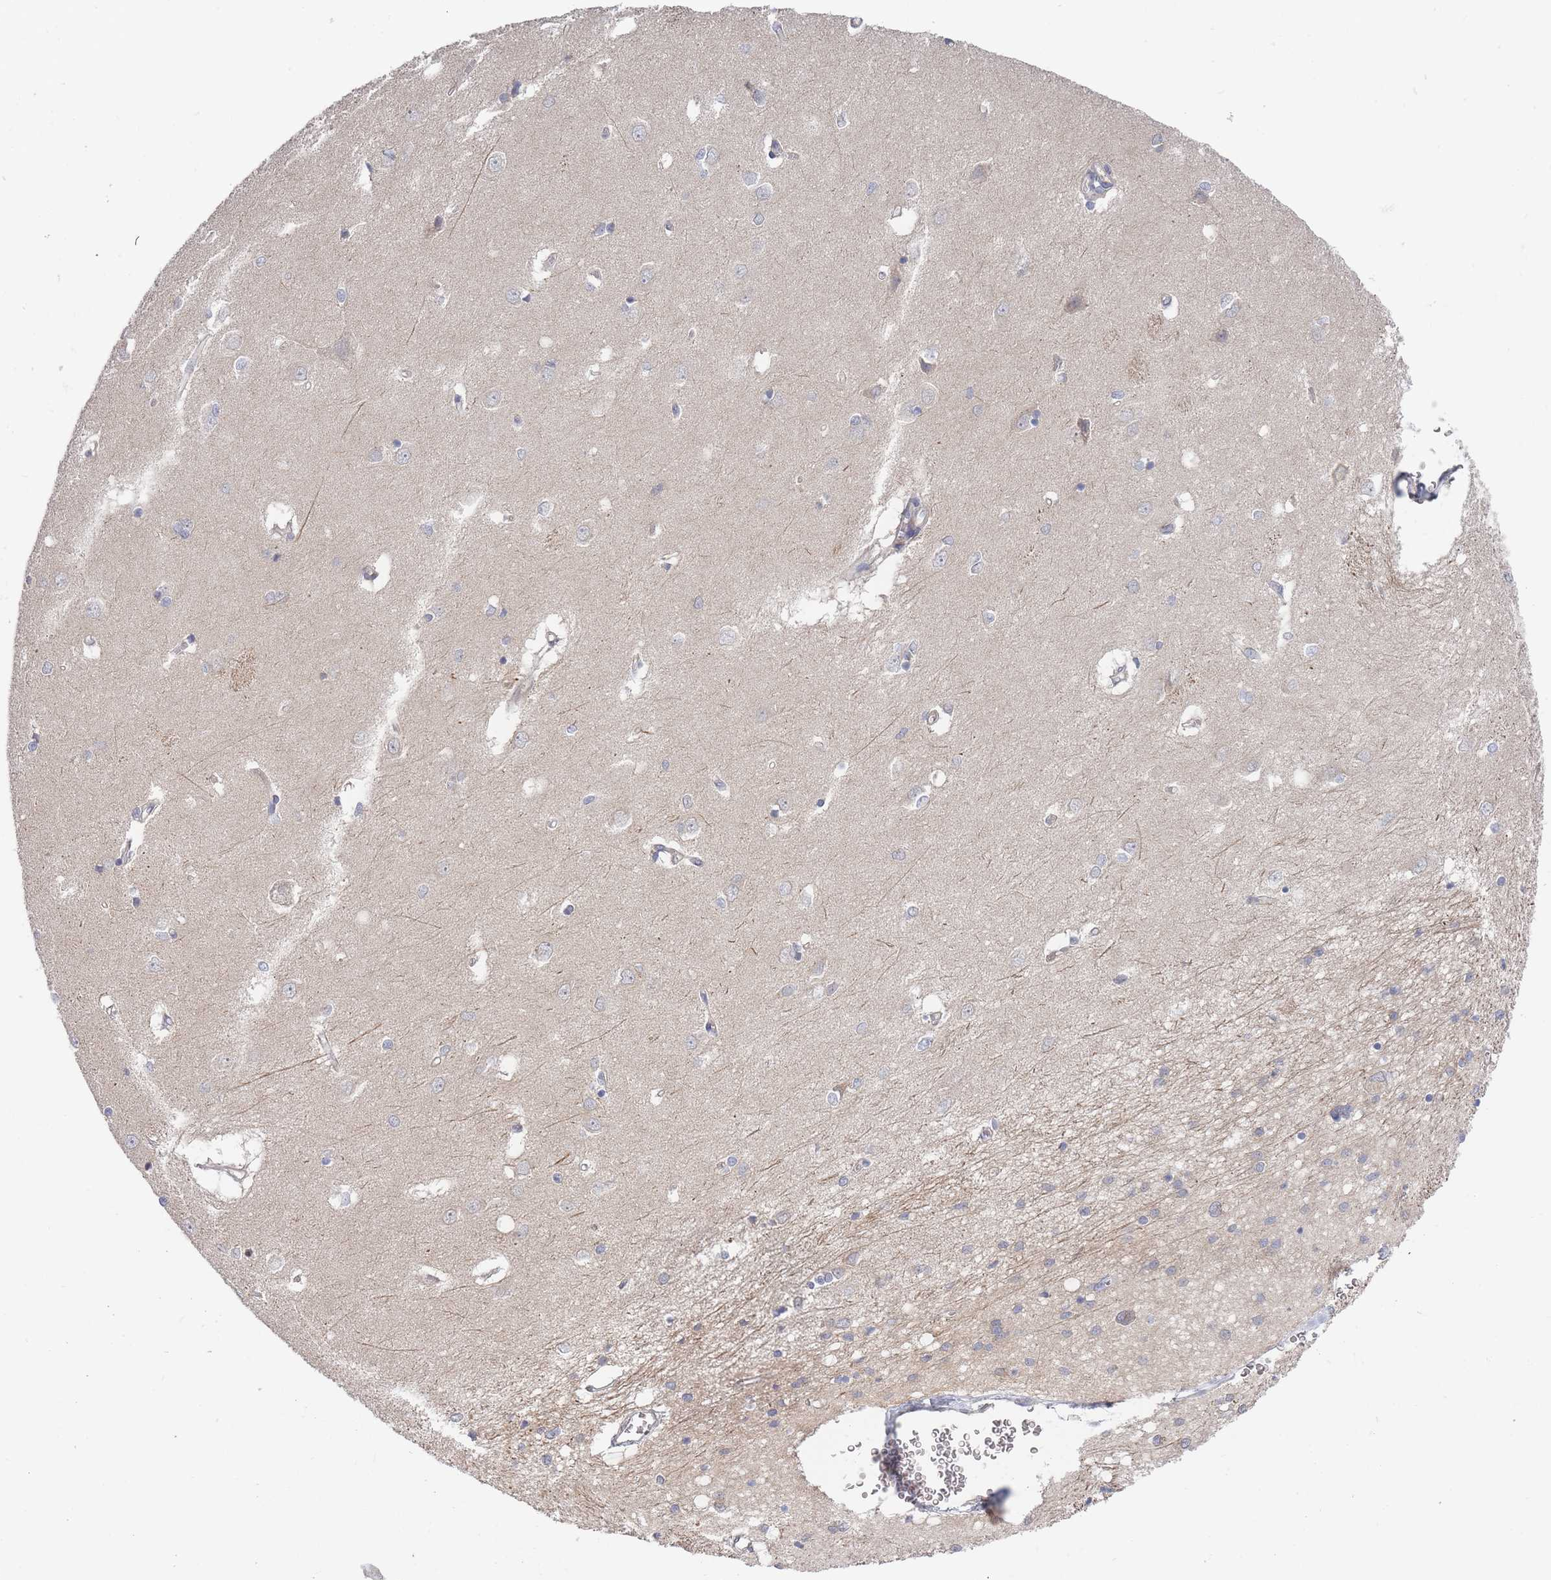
{"staining": {"intensity": "moderate", "quantity": "<25%", "location": "cytoplasmic/membranous"}, "tissue": "caudate", "cell_type": "Glial cells", "image_type": "normal", "snomed": [{"axis": "morphology", "description": "Normal tissue, NOS"}, {"axis": "topography", "description": "Lateral ventricle wall"}], "caption": "Immunohistochemical staining of normal human caudate displays low levels of moderate cytoplasmic/membranous positivity in approximately <25% of glial cells. The protein of interest is stained brown, and the nuclei are stained in blue (DAB (3,3'-diaminobenzidine) IHC with brightfield microscopy, high magnification).", "gene": "SLC35F5", "patient": {"sex": "male", "age": 37}}